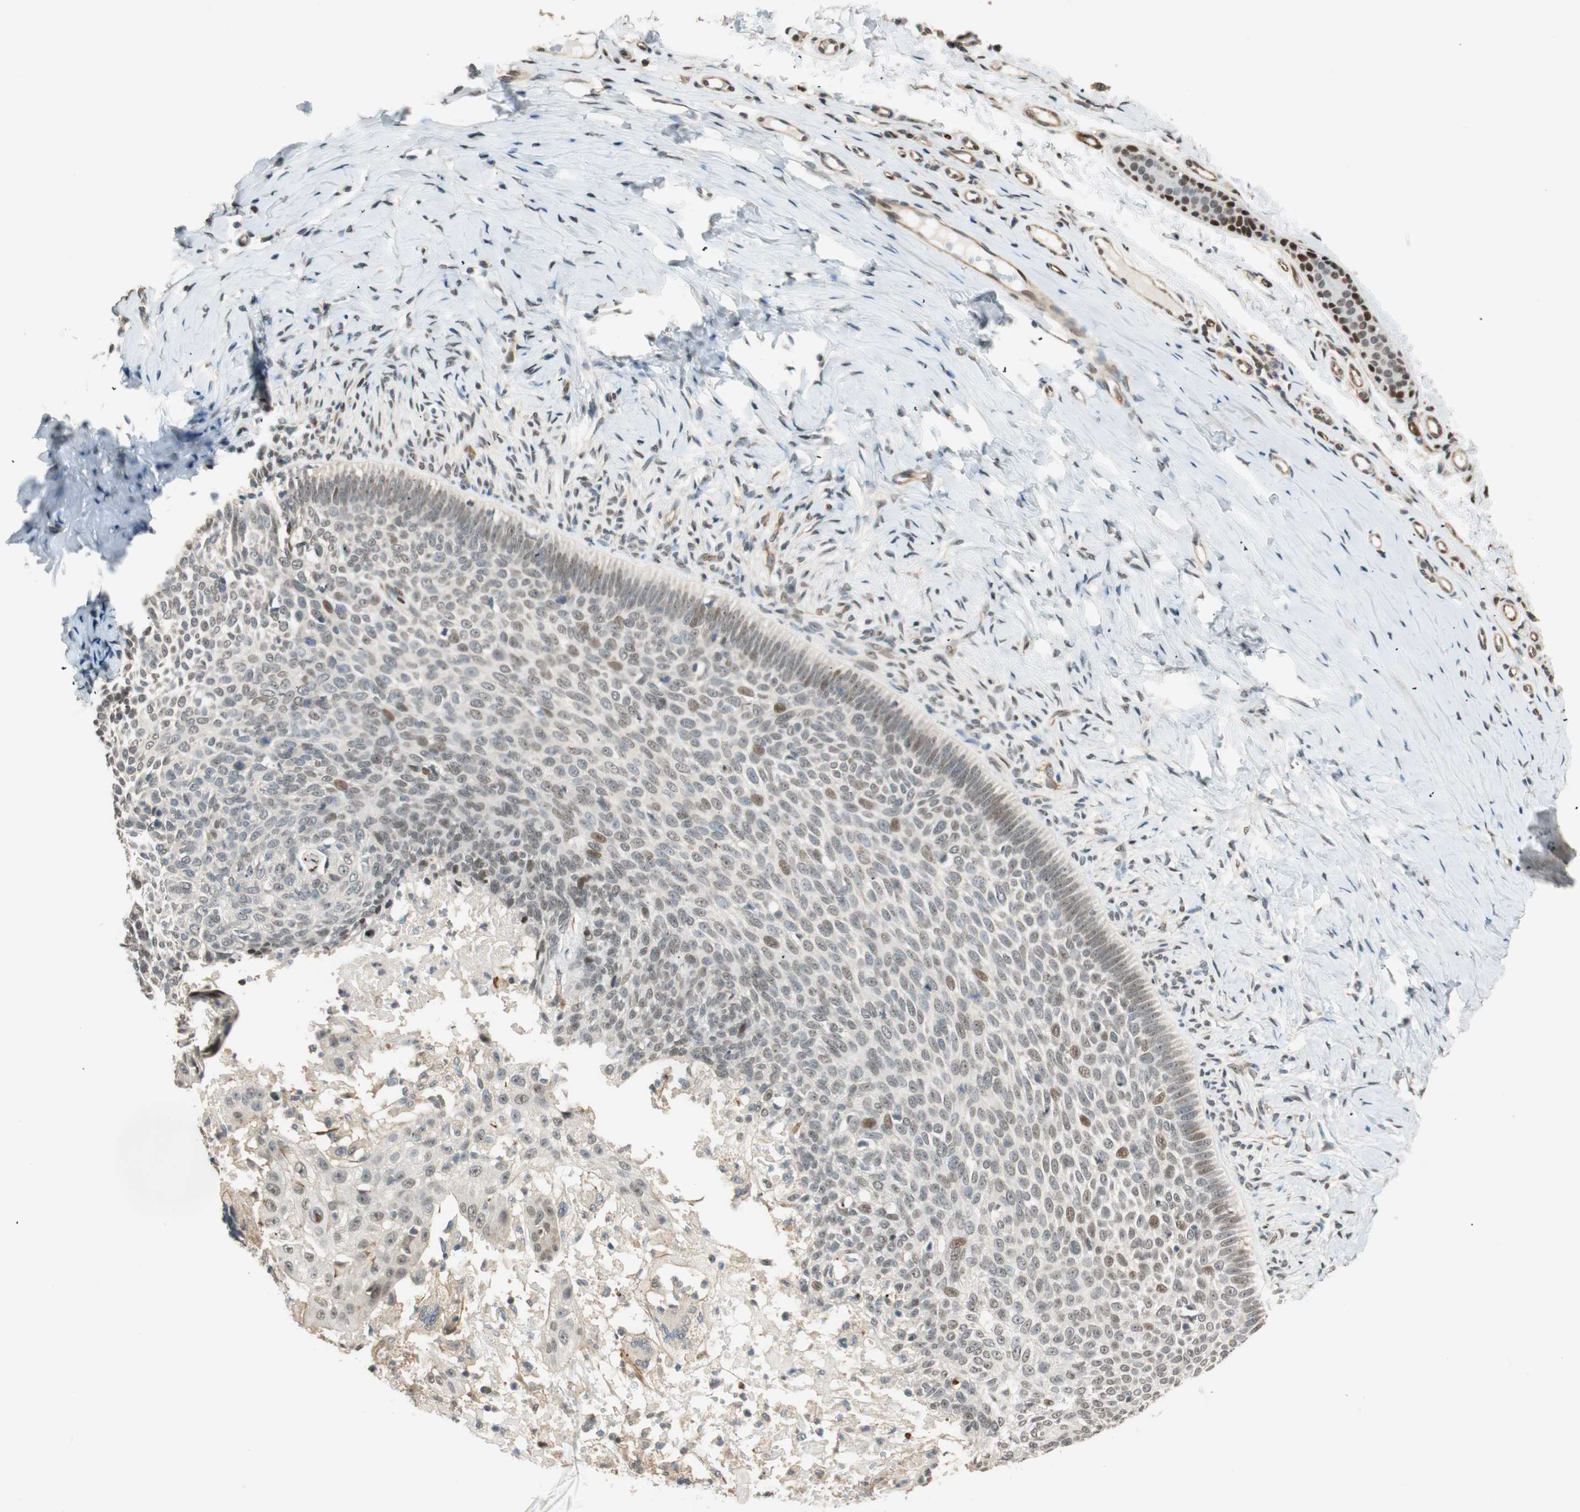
{"staining": {"intensity": "weak", "quantity": "<25%", "location": "nuclear"}, "tissue": "skin cancer", "cell_type": "Tumor cells", "image_type": "cancer", "snomed": [{"axis": "morphology", "description": "Normal tissue, NOS"}, {"axis": "morphology", "description": "Basal cell carcinoma"}, {"axis": "topography", "description": "Skin"}], "caption": "Skin basal cell carcinoma stained for a protein using immunohistochemistry reveals no expression tumor cells.", "gene": "NES", "patient": {"sex": "male", "age": 87}}